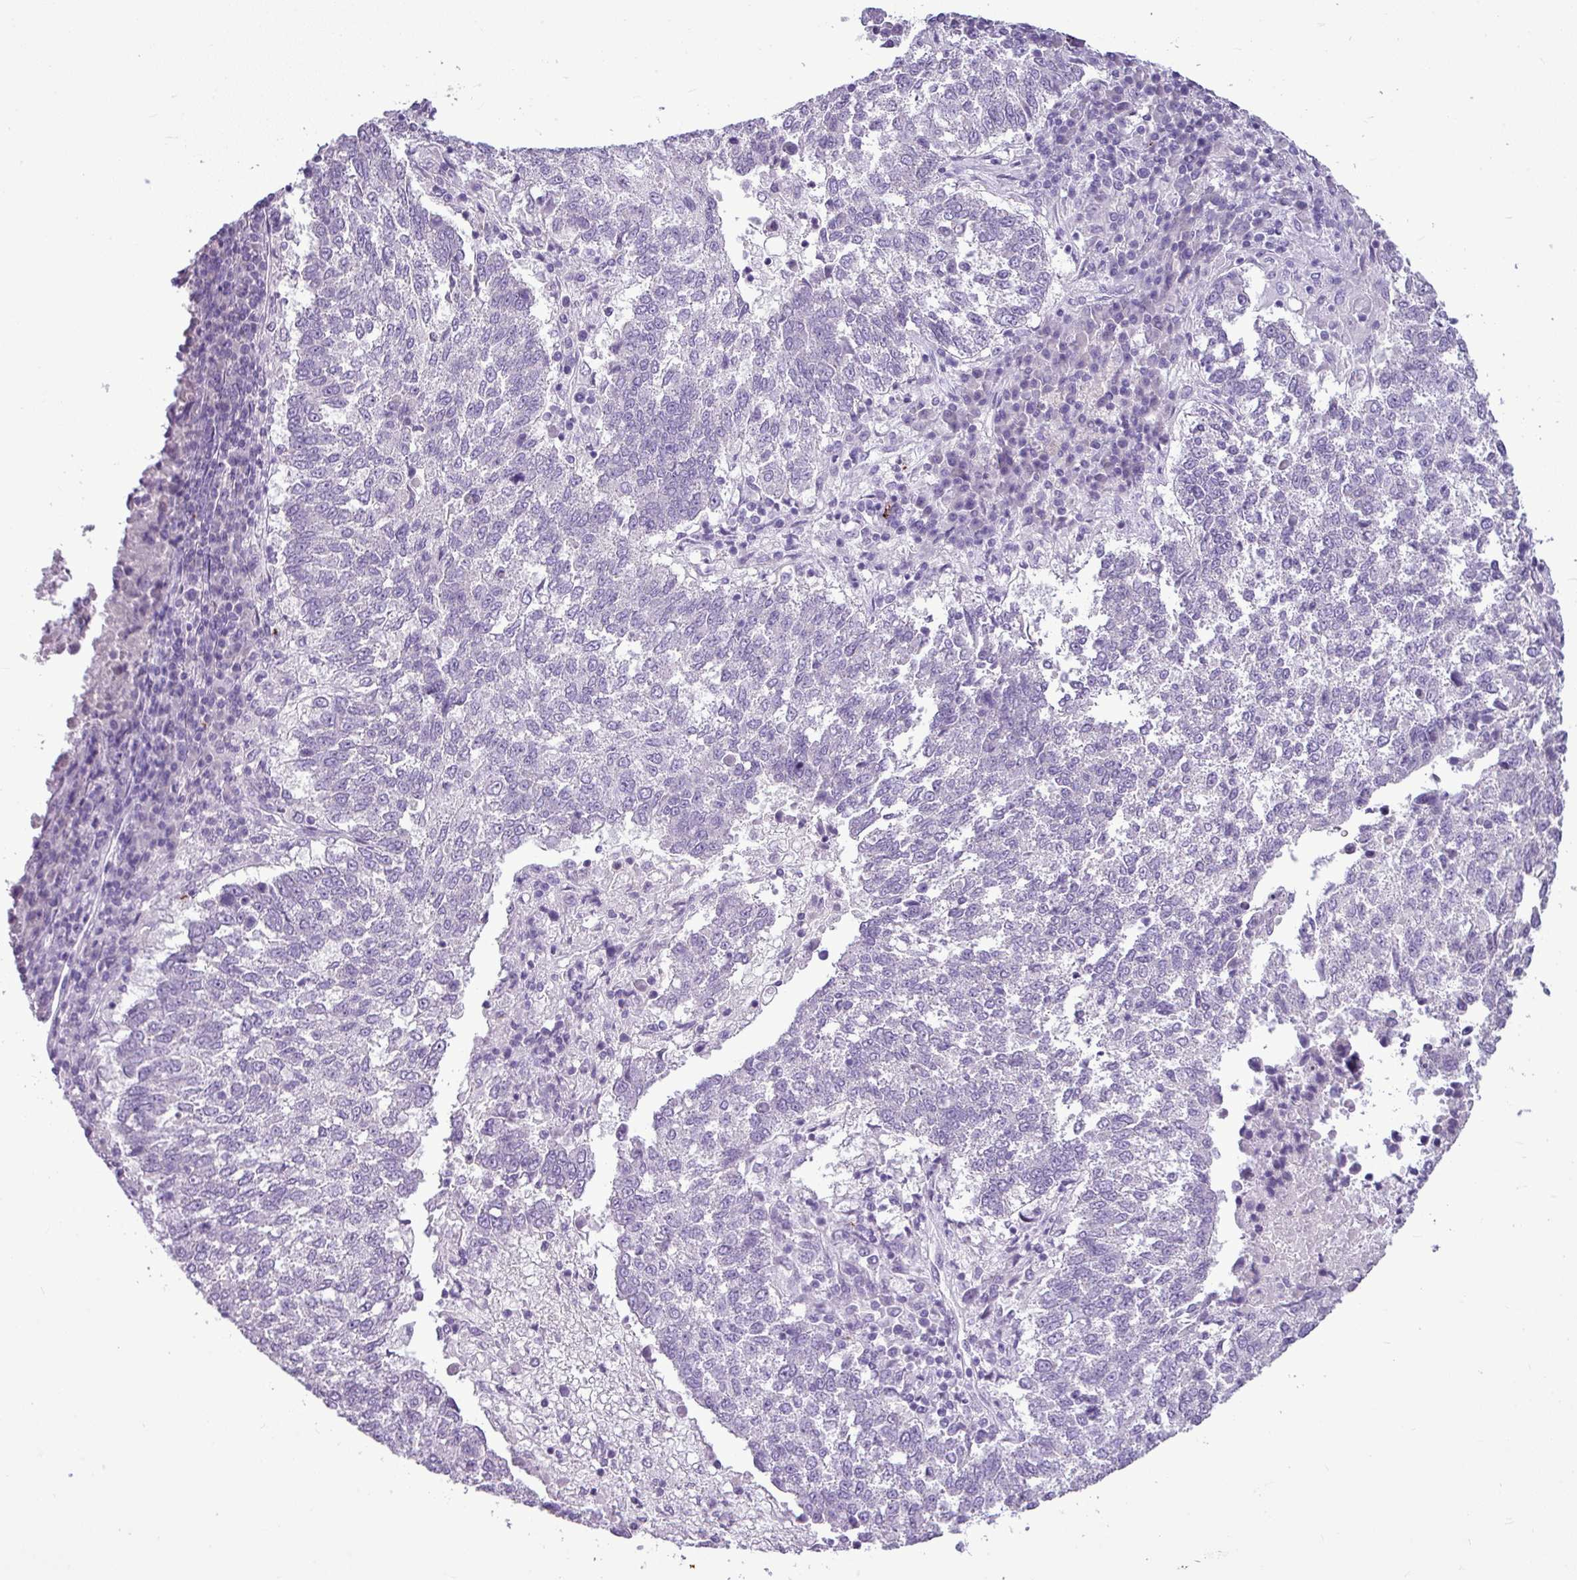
{"staining": {"intensity": "negative", "quantity": "none", "location": "none"}, "tissue": "lung cancer", "cell_type": "Tumor cells", "image_type": "cancer", "snomed": [{"axis": "morphology", "description": "Squamous cell carcinoma, NOS"}, {"axis": "topography", "description": "Lung"}], "caption": "A high-resolution photomicrograph shows immunohistochemistry staining of lung cancer (squamous cell carcinoma), which displays no significant positivity in tumor cells. Nuclei are stained in blue.", "gene": "IL17A", "patient": {"sex": "male", "age": 73}}